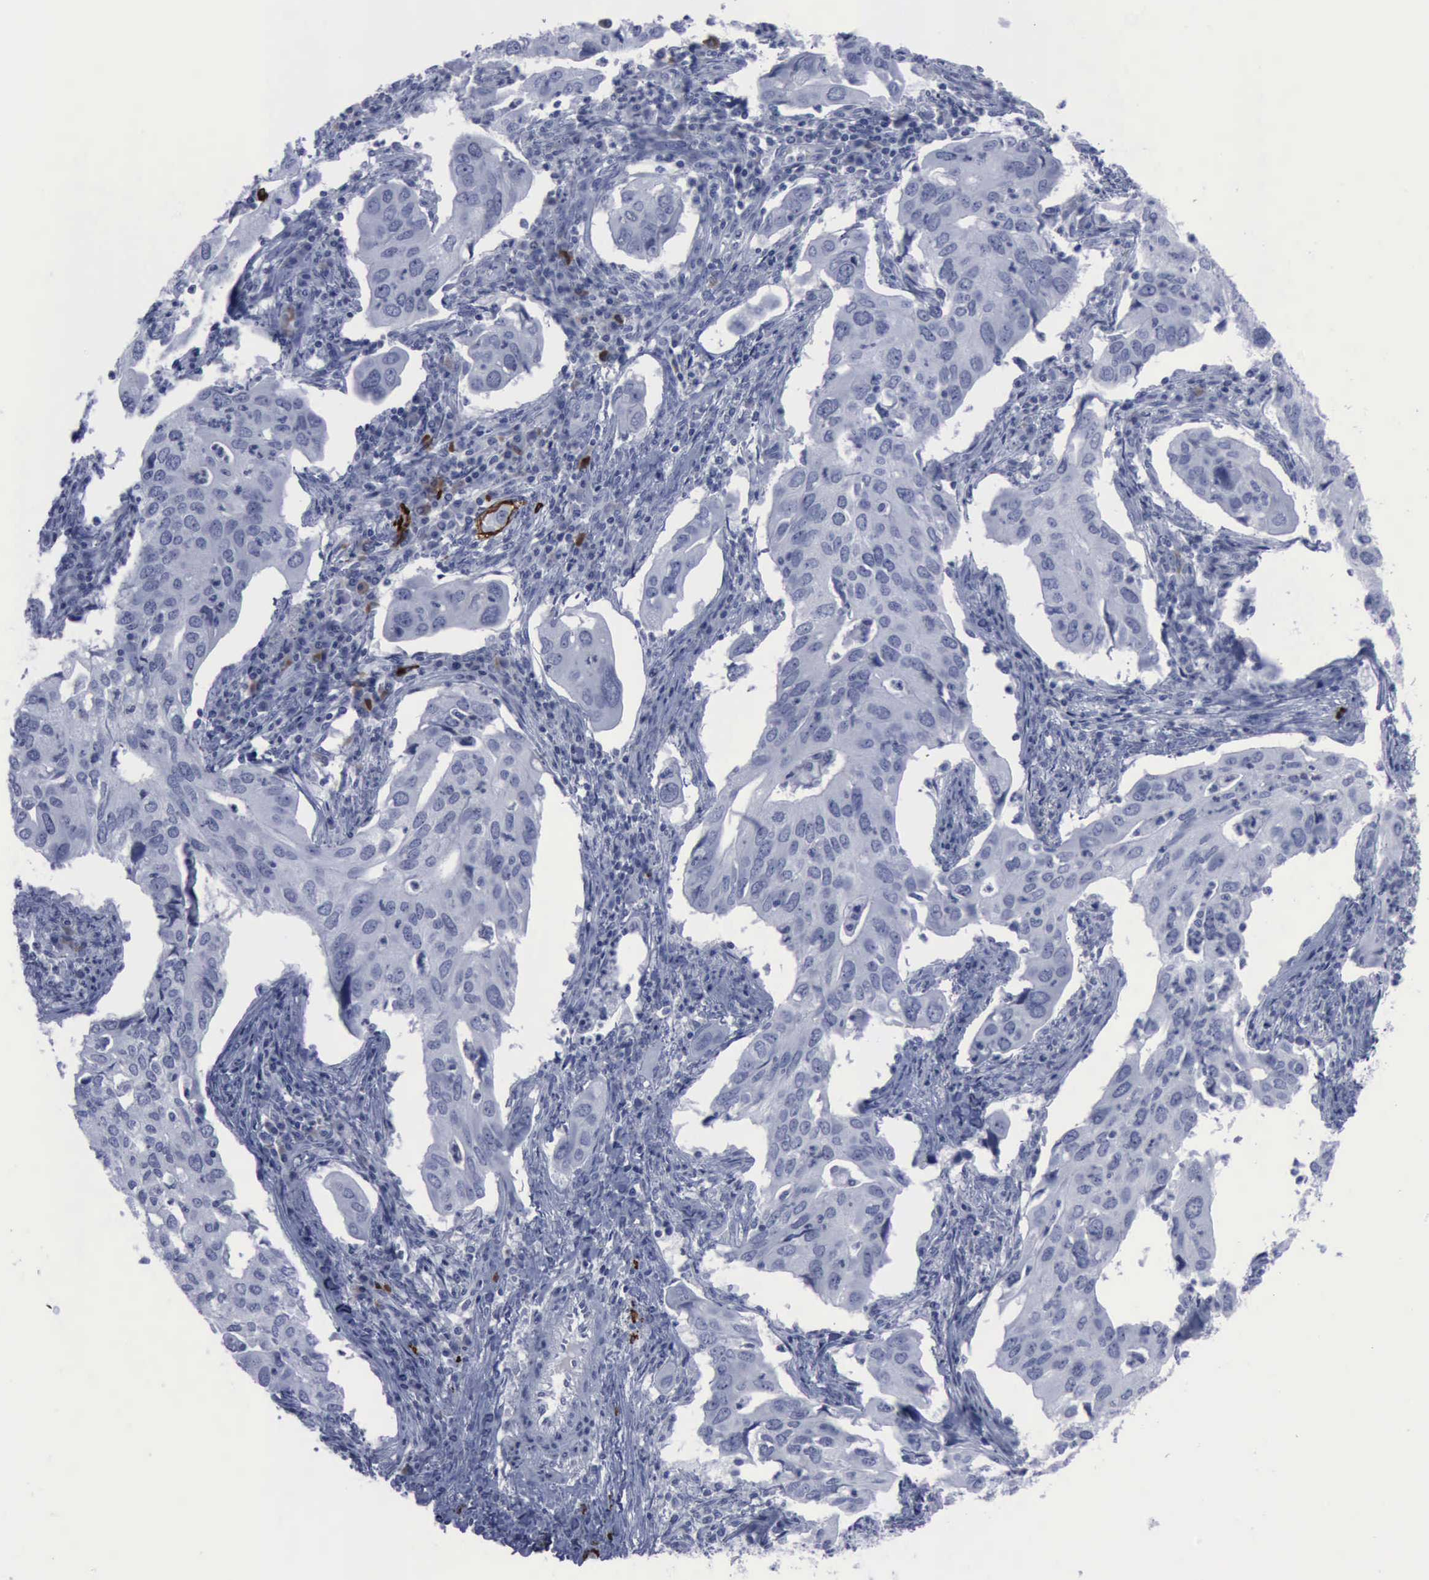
{"staining": {"intensity": "negative", "quantity": "none", "location": "none"}, "tissue": "lung cancer", "cell_type": "Tumor cells", "image_type": "cancer", "snomed": [{"axis": "morphology", "description": "Adenocarcinoma, NOS"}, {"axis": "topography", "description": "Lung"}], "caption": "The micrograph displays no significant positivity in tumor cells of adenocarcinoma (lung).", "gene": "NGFR", "patient": {"sex": "male", "age": 48}}